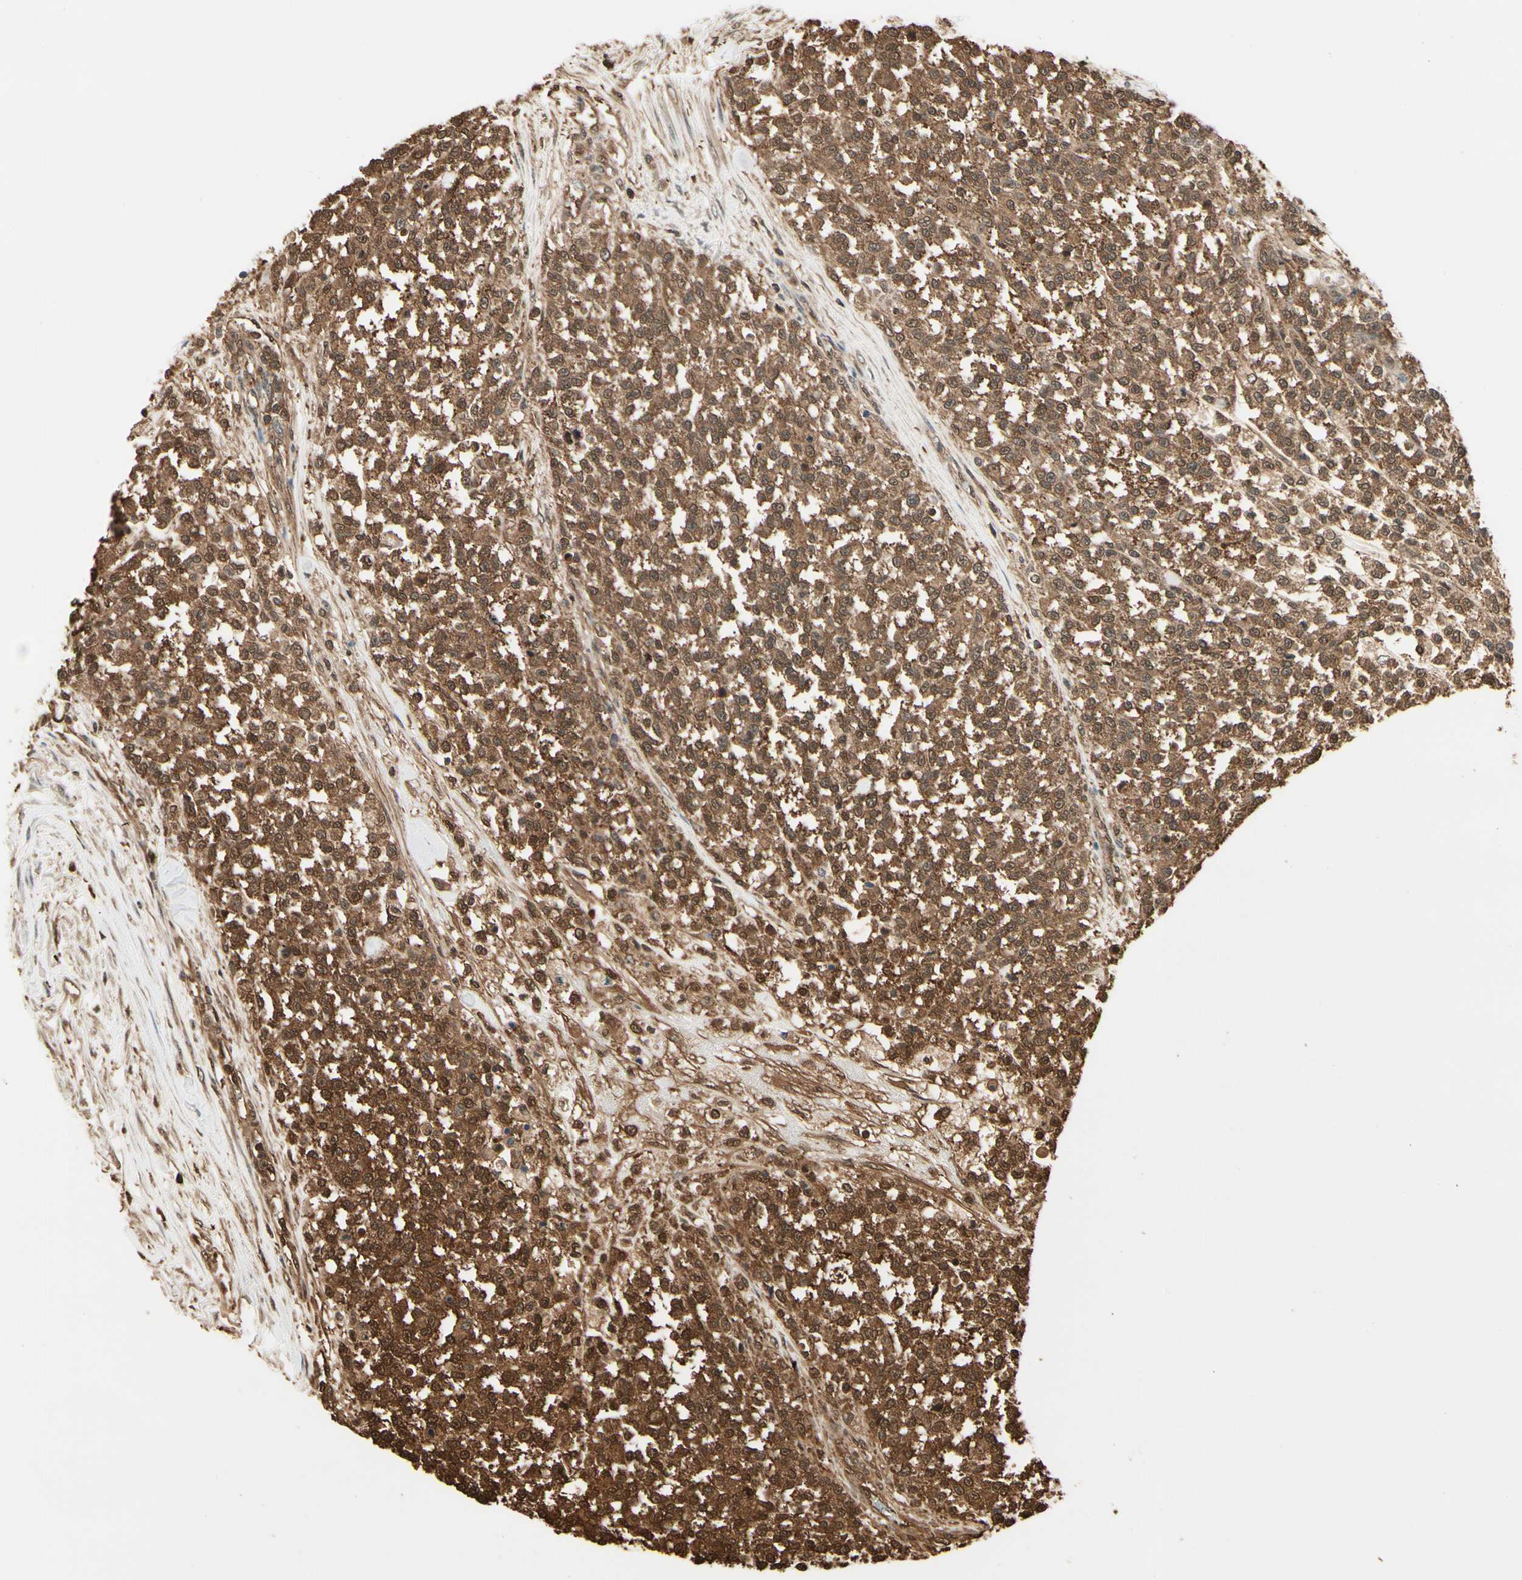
{"staining": {"intensity": "strong", "quantity": ">75%", "location": "cytoplasmic/membranous,nuclear"}, "tissue": "testis cancer", "cell_type": "Tumor cells", "image_type": "cancer", "snomed": [{"axis": "morphology", "description": "Seminoma, NOS"}, {"axis": "topography", "description": "Testis"}], "caption": "An IHC micrograph of neoplastic tissue is shown. Protein staining in brown shows strong cytoplasmic/membranous and nuclear positivity in testis seminoma within tumor cells.", "gene": "YWHAE", "patient": {"sex": "male", "age": 59}}